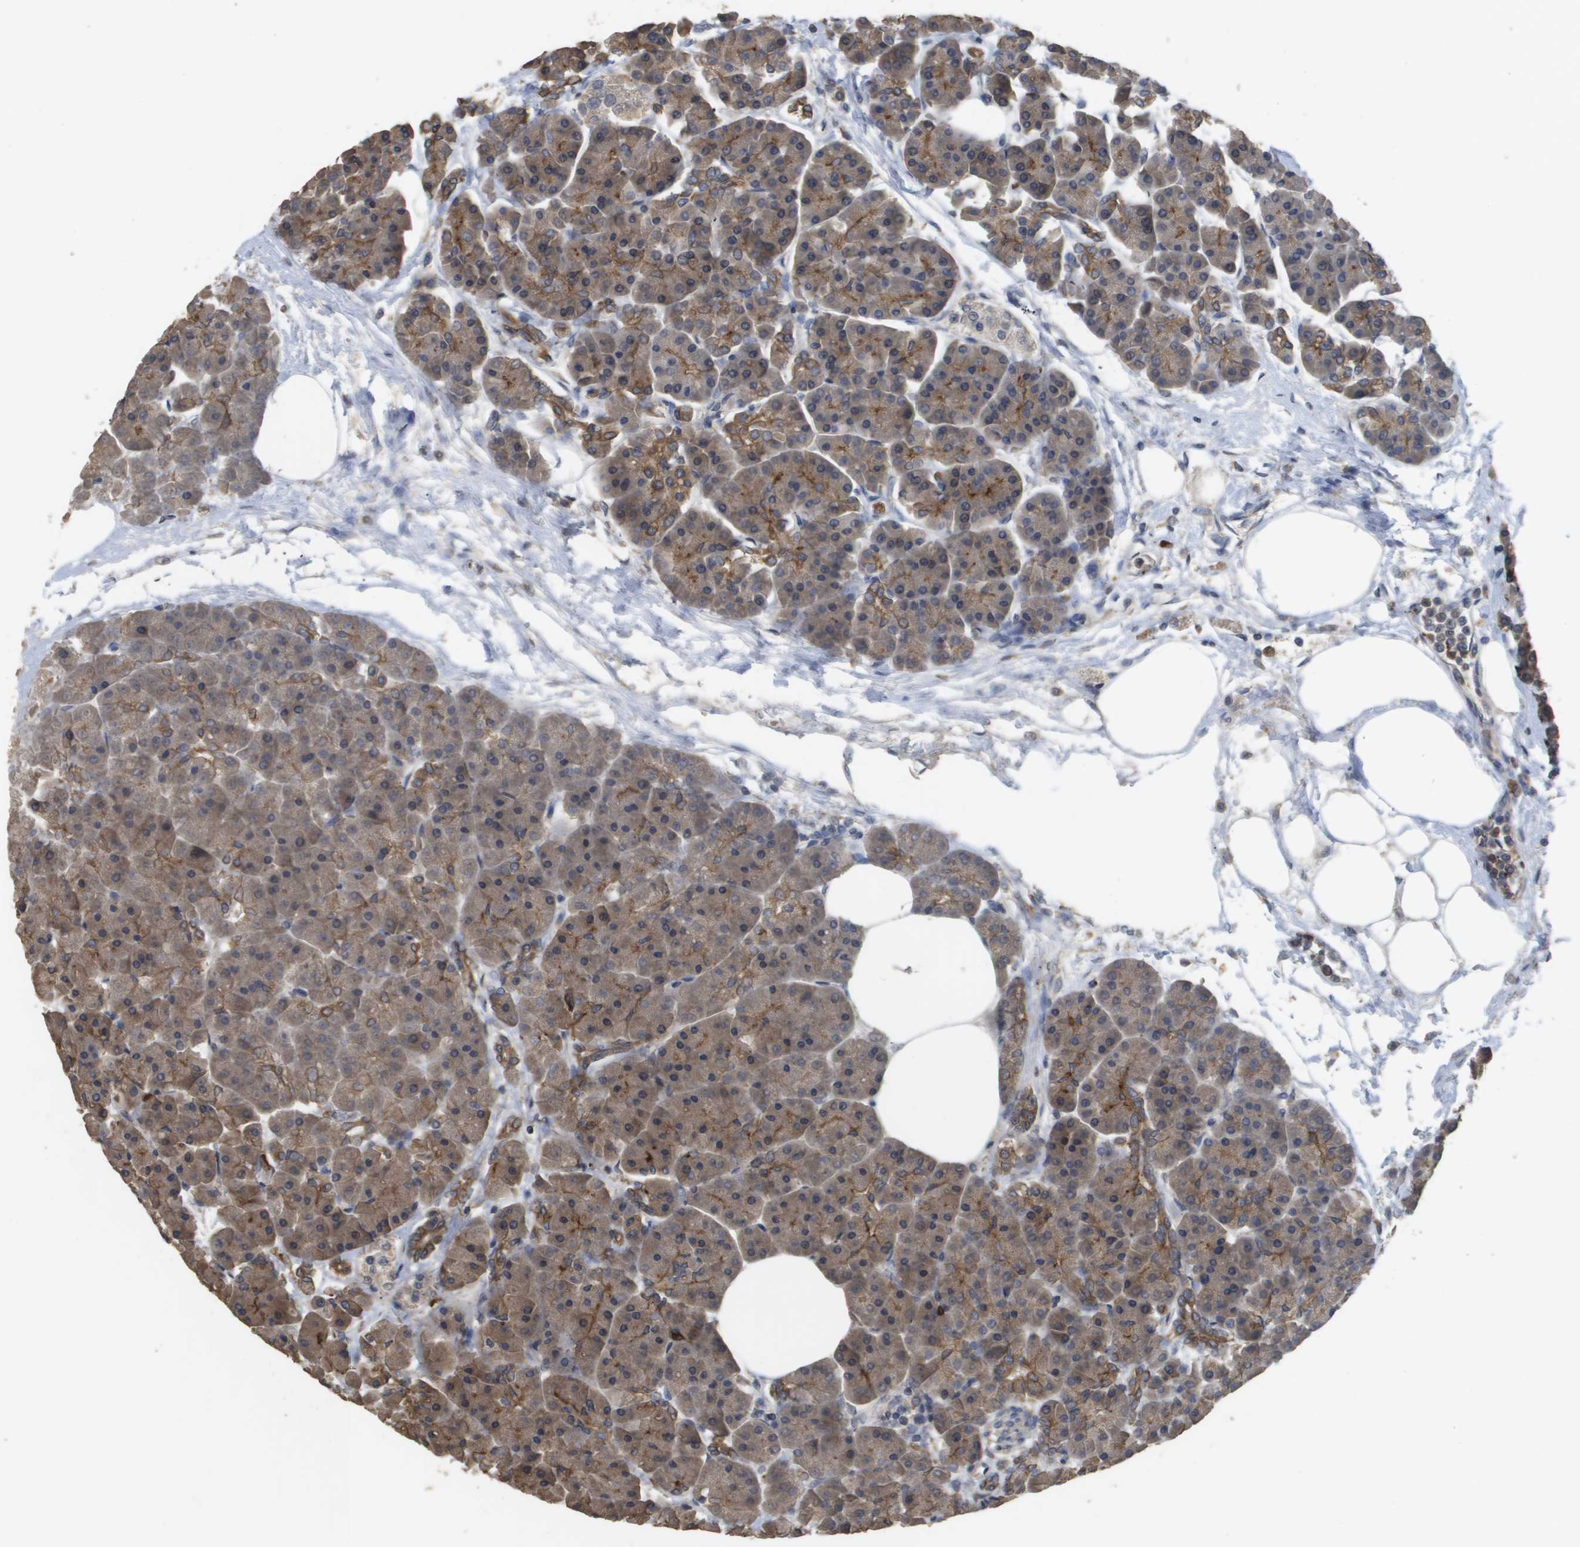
{"staining": {"intensity": "moderate", "quantity": ">75%", "location": "cytoplasmic/membranous"}, "tissue": "pancreas", "cell_type": "Exocrine glandular cells", "image_type": "normal", "snomed": [{"axis": "morphology", "description": "Normal tissue, NOS"}, {"axis": "topography", "description": "Pancreas"}], "caption": "Protein expression analysis of unremarkable human pancreas reveals moderate cytoplasmic/membranous expression in about >75% of exocrine glandular cells. (DAB IHC with brightfield microscopy, high magnification).", "gene": "RAB27B", "patient": {"sex": "female", "age": 70}}